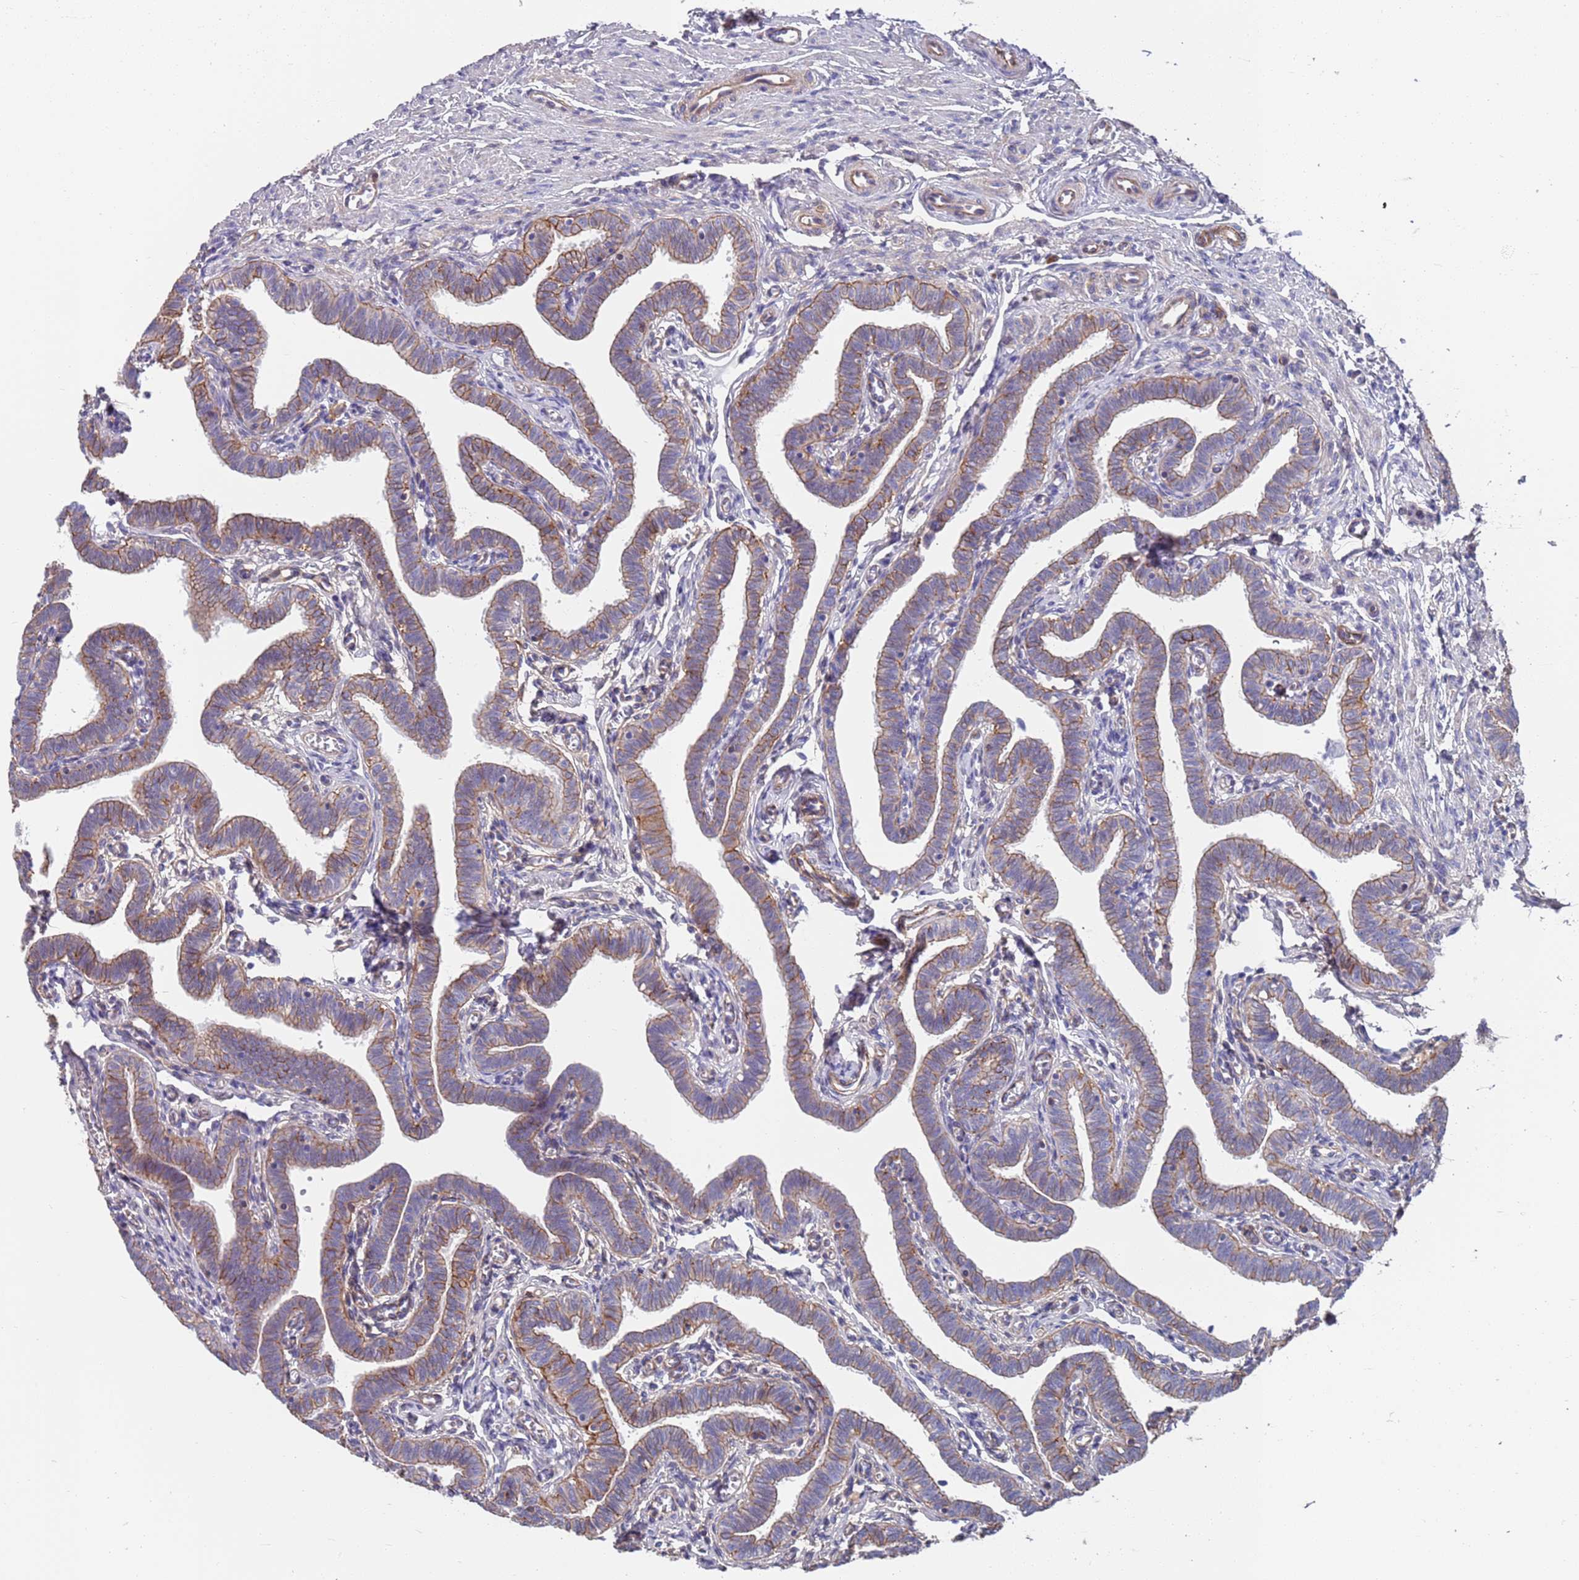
{"staining": {"intensity": "moderate", "quantity": "25%-75%", "location": "cytoplasmic/membranous"}, "tissue": "fallopian tube", "cell_type": "Glandular cells", "image_type": "normal", "snomed": [{"axis": "morphology", "description": "Normal tissue, NOS"}, {"axis": "topography", "description": "Fallopian tube"}], "caption": "Protein expression analysis of unremarkable fallopian tube exhibits moderate cytoplasmic/membranous positivity in about 25%-75% of glandular cells. The staining is performed using DAB (3,3'-diaminobenzidine) brown chromogen to label protein expression. The nuclei are counter-stained blue using hematoxylin.", "gene": "JAKMIP2", "patient": {"sex": "female", "age": 36}}